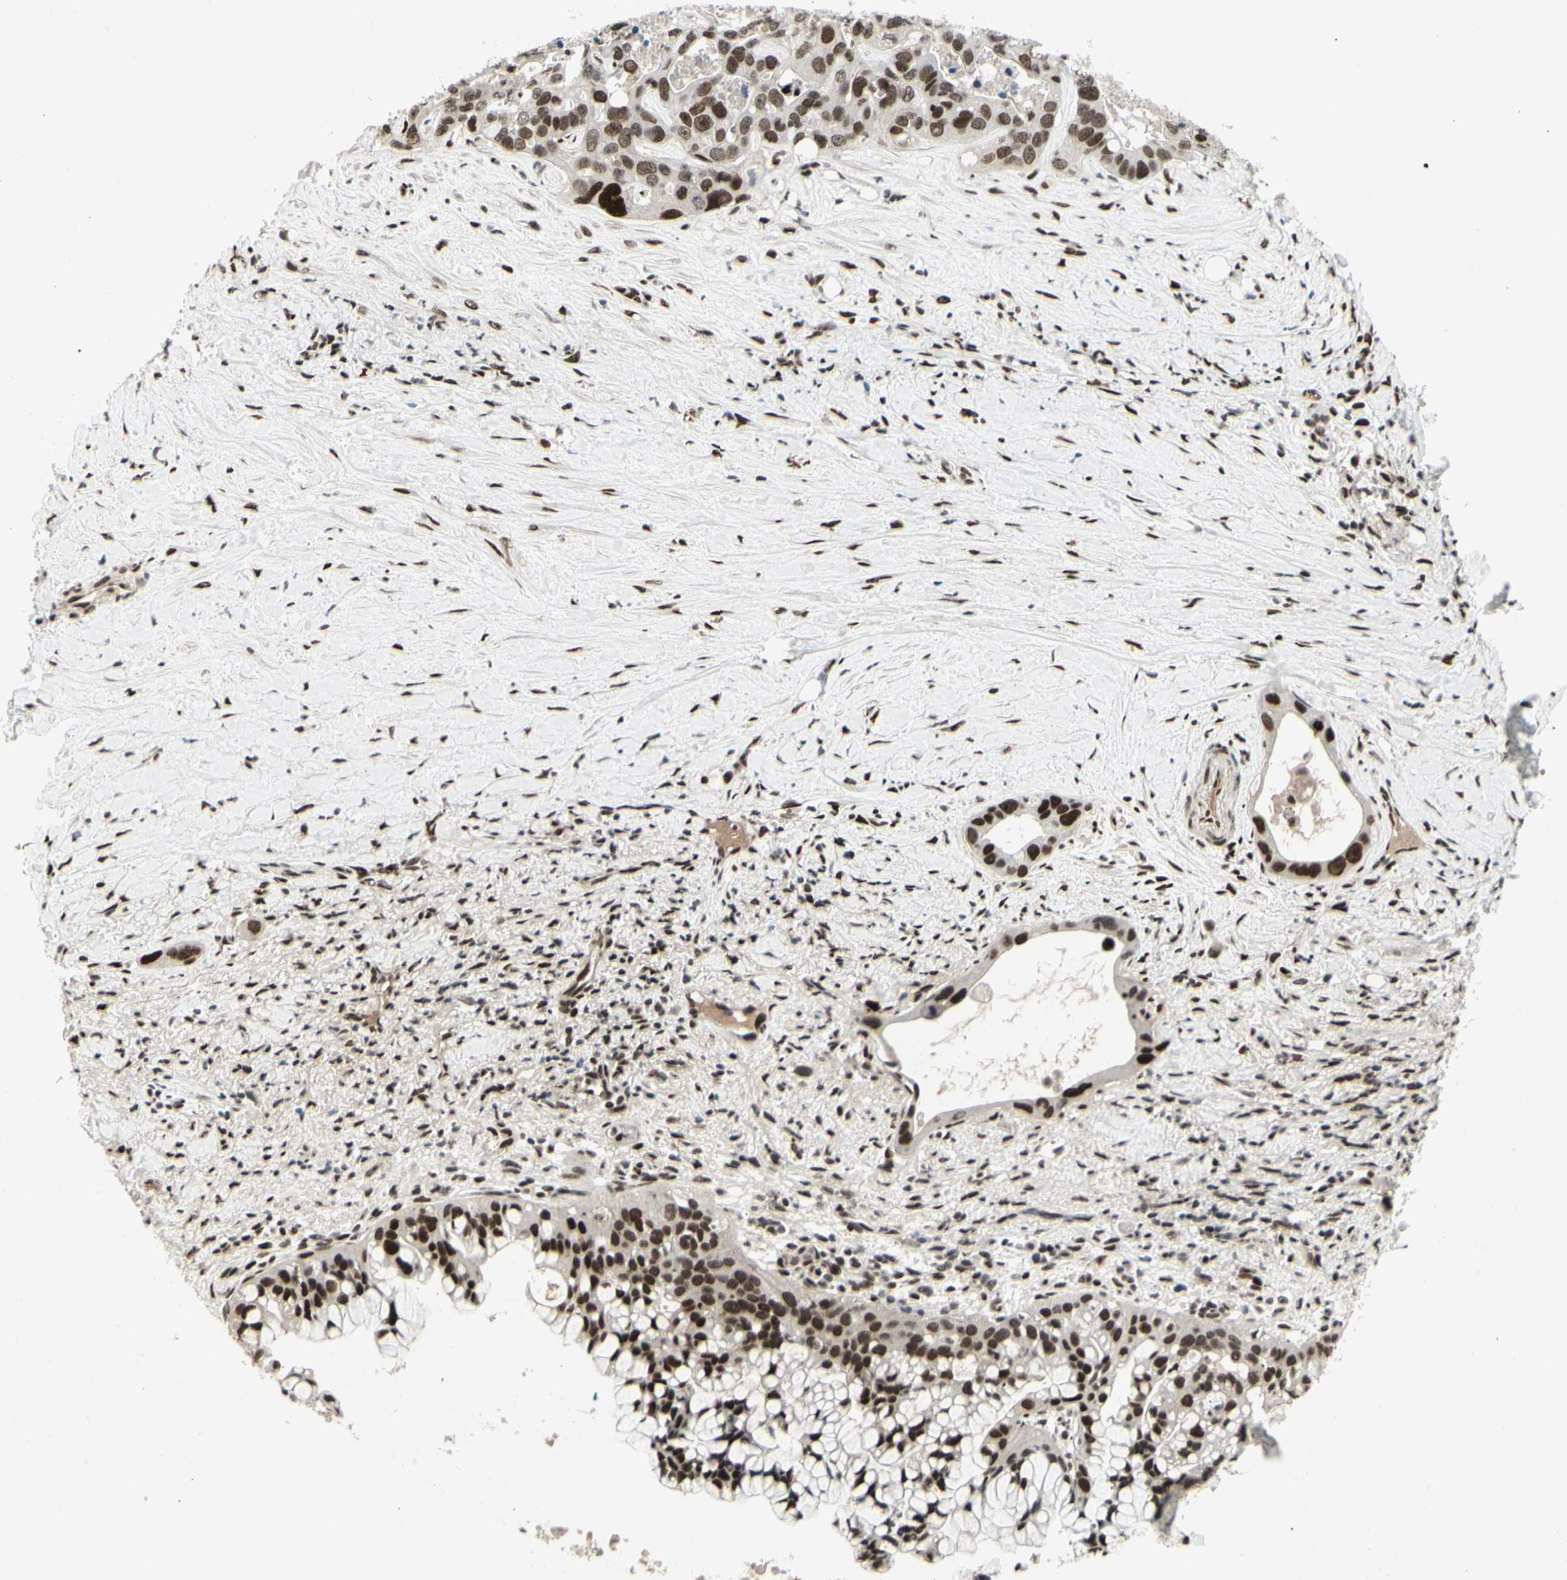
{"staining": {"intensity": "strong", "quantity": ">75%", "location": "nuclear"}, "tissue": "liver cancer", "cell_type": "Tumor cells", "image_type": "cancer", "snomed": [{"axis": "morphology", "description": "Cholangiocarcinoma"}, {"axis": "topography", "description": "Liver"}], "caption": "Cholangiocarcinoma (liver) stained with a brown dye shows strong nuclear positive staining in approximately >75% of tumor cells.", "gene": "FOXJ2", "patient": {"sex": "female", "age": 65}}